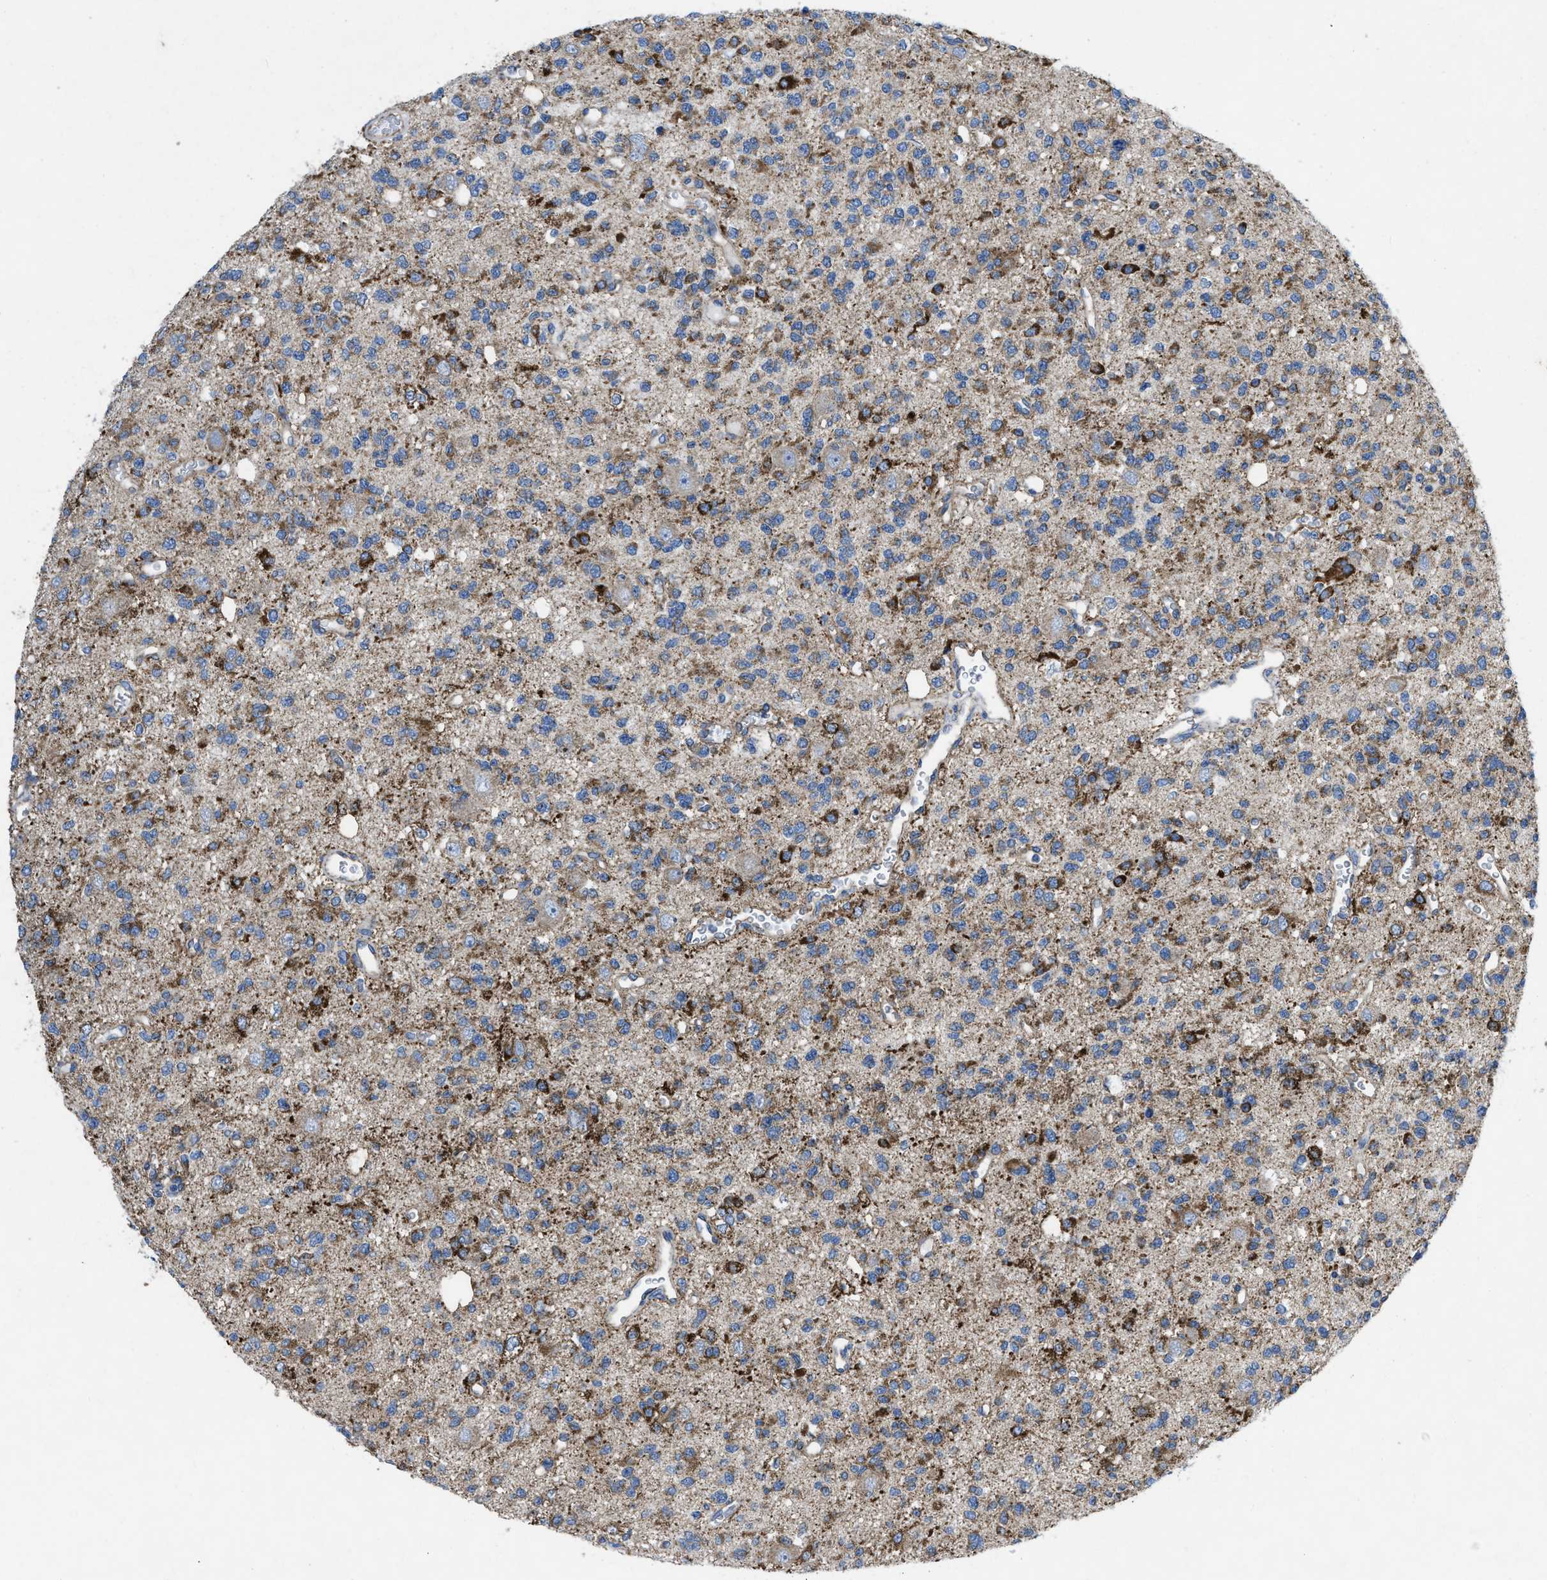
{"staining": {"intensity": "moderate", "quantity": "<25%", "location": "cytoplasmic/membranous"}, "tissue": "glioma", "cell_type": "Tumor cells", "image_type": "cancer", "snomed": [{"axis": "morphology", "description": "Glioma, malignant, Low grade"}, {"axis": "topography", "description": "Brain"}], "caption": "IHC of human glioma exhibits low levels of moderate cytoplasmic/membranous expression in approximately <25% of tumor cells.", "gene": "DOLPP1", "patient": {"sex": "male", "age": 38}}